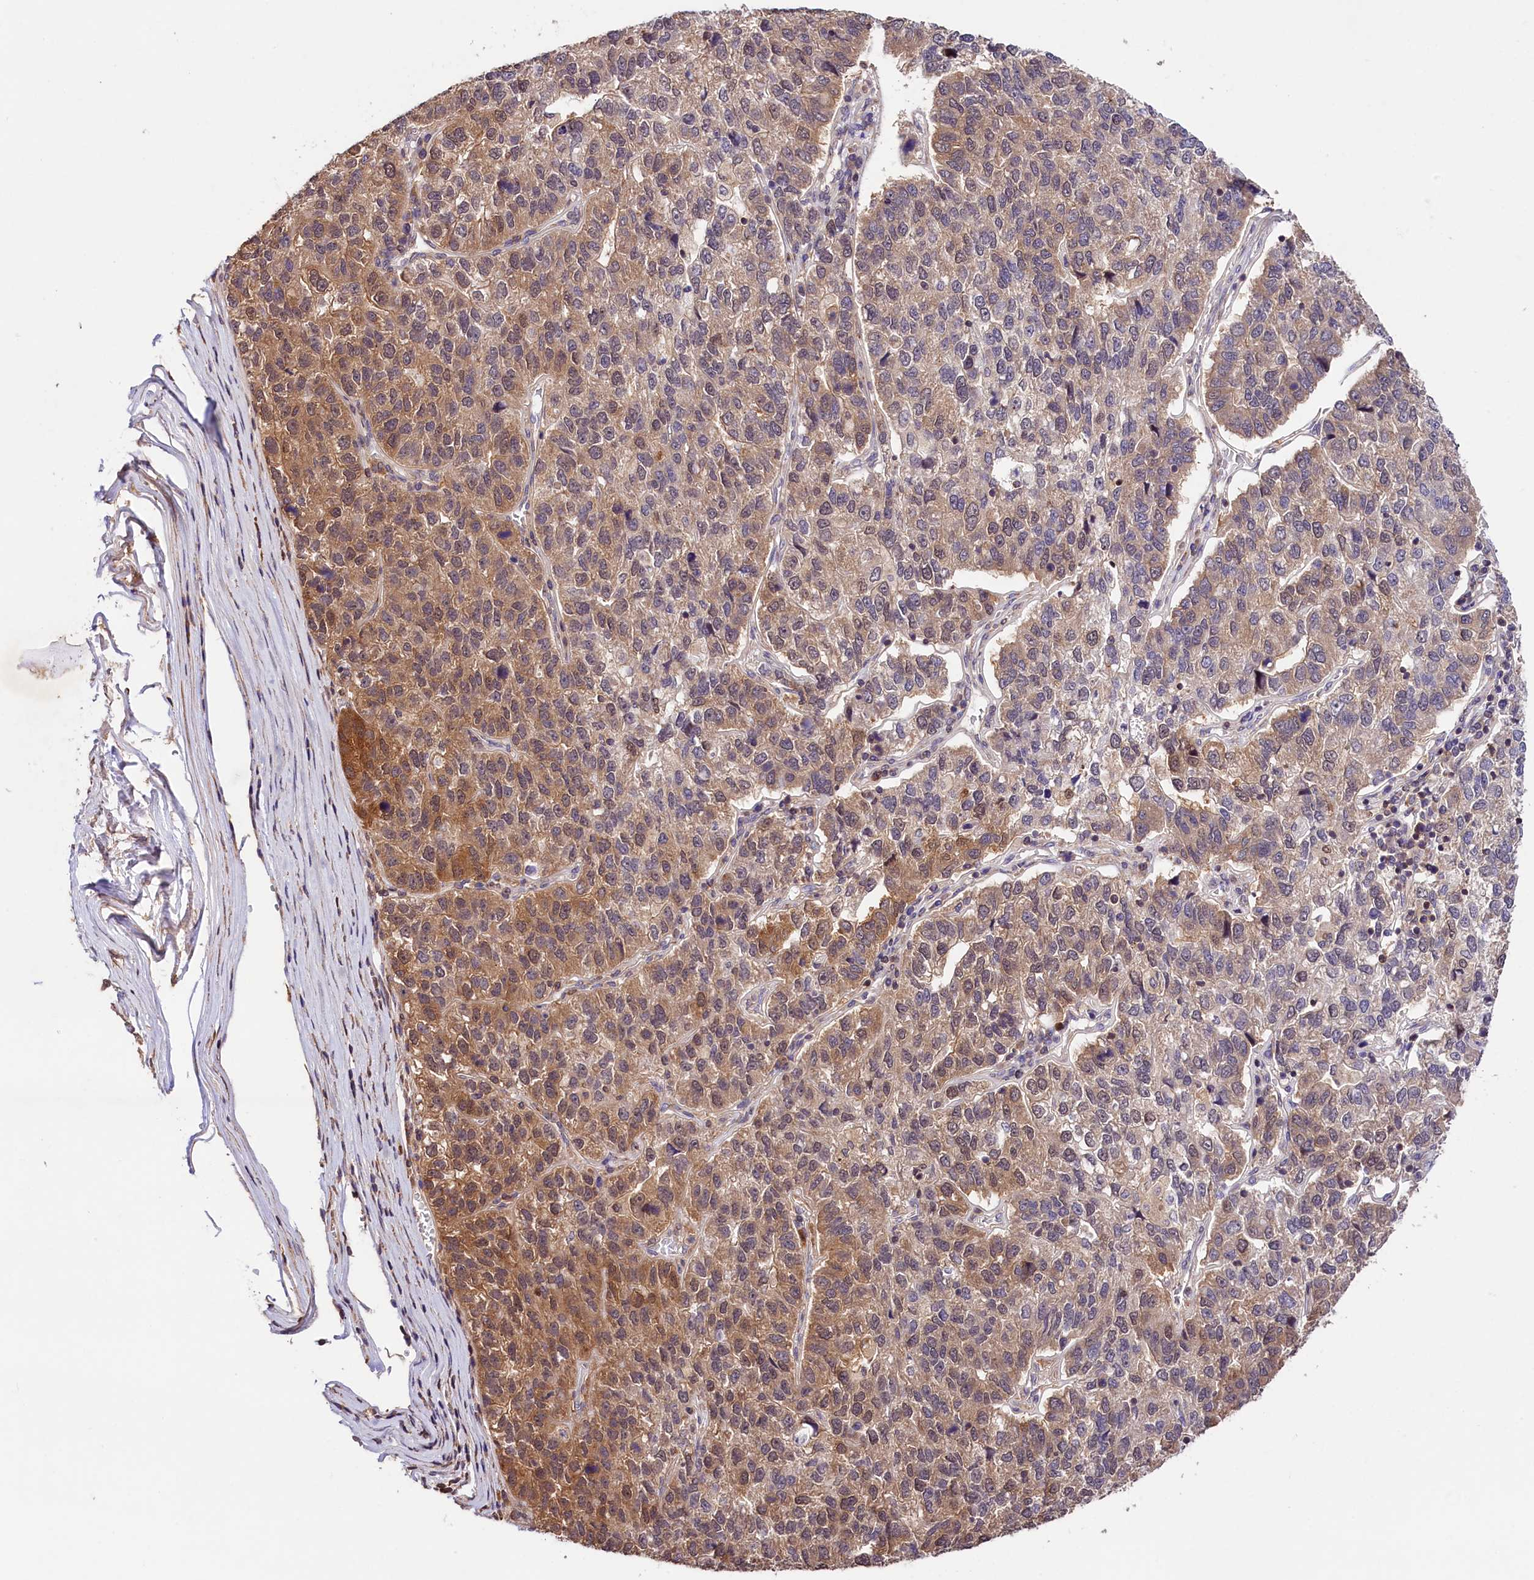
{"staining": {"intensity": "moderate", "quantity": "<25%", "location": "cytoplasmic/membranous"}, "tissue": "pancreatic cancer", "cell_type": "Tumor cells", "image_type": "cancer", "snomed": [{"axis": "morphology", "description": "Adenocarcinoma, NOS"}, {"axis": "topography", "description": "Pancreas"}], "caption": "Tumor cells show low levels of moderate cytoplasmic/membranous staining in approximately <25% of cells in human pancreatic cancer (adenocarcinoma).", "gene": "CHORDC1", "patient": {"sex": "female", "age": 61}}